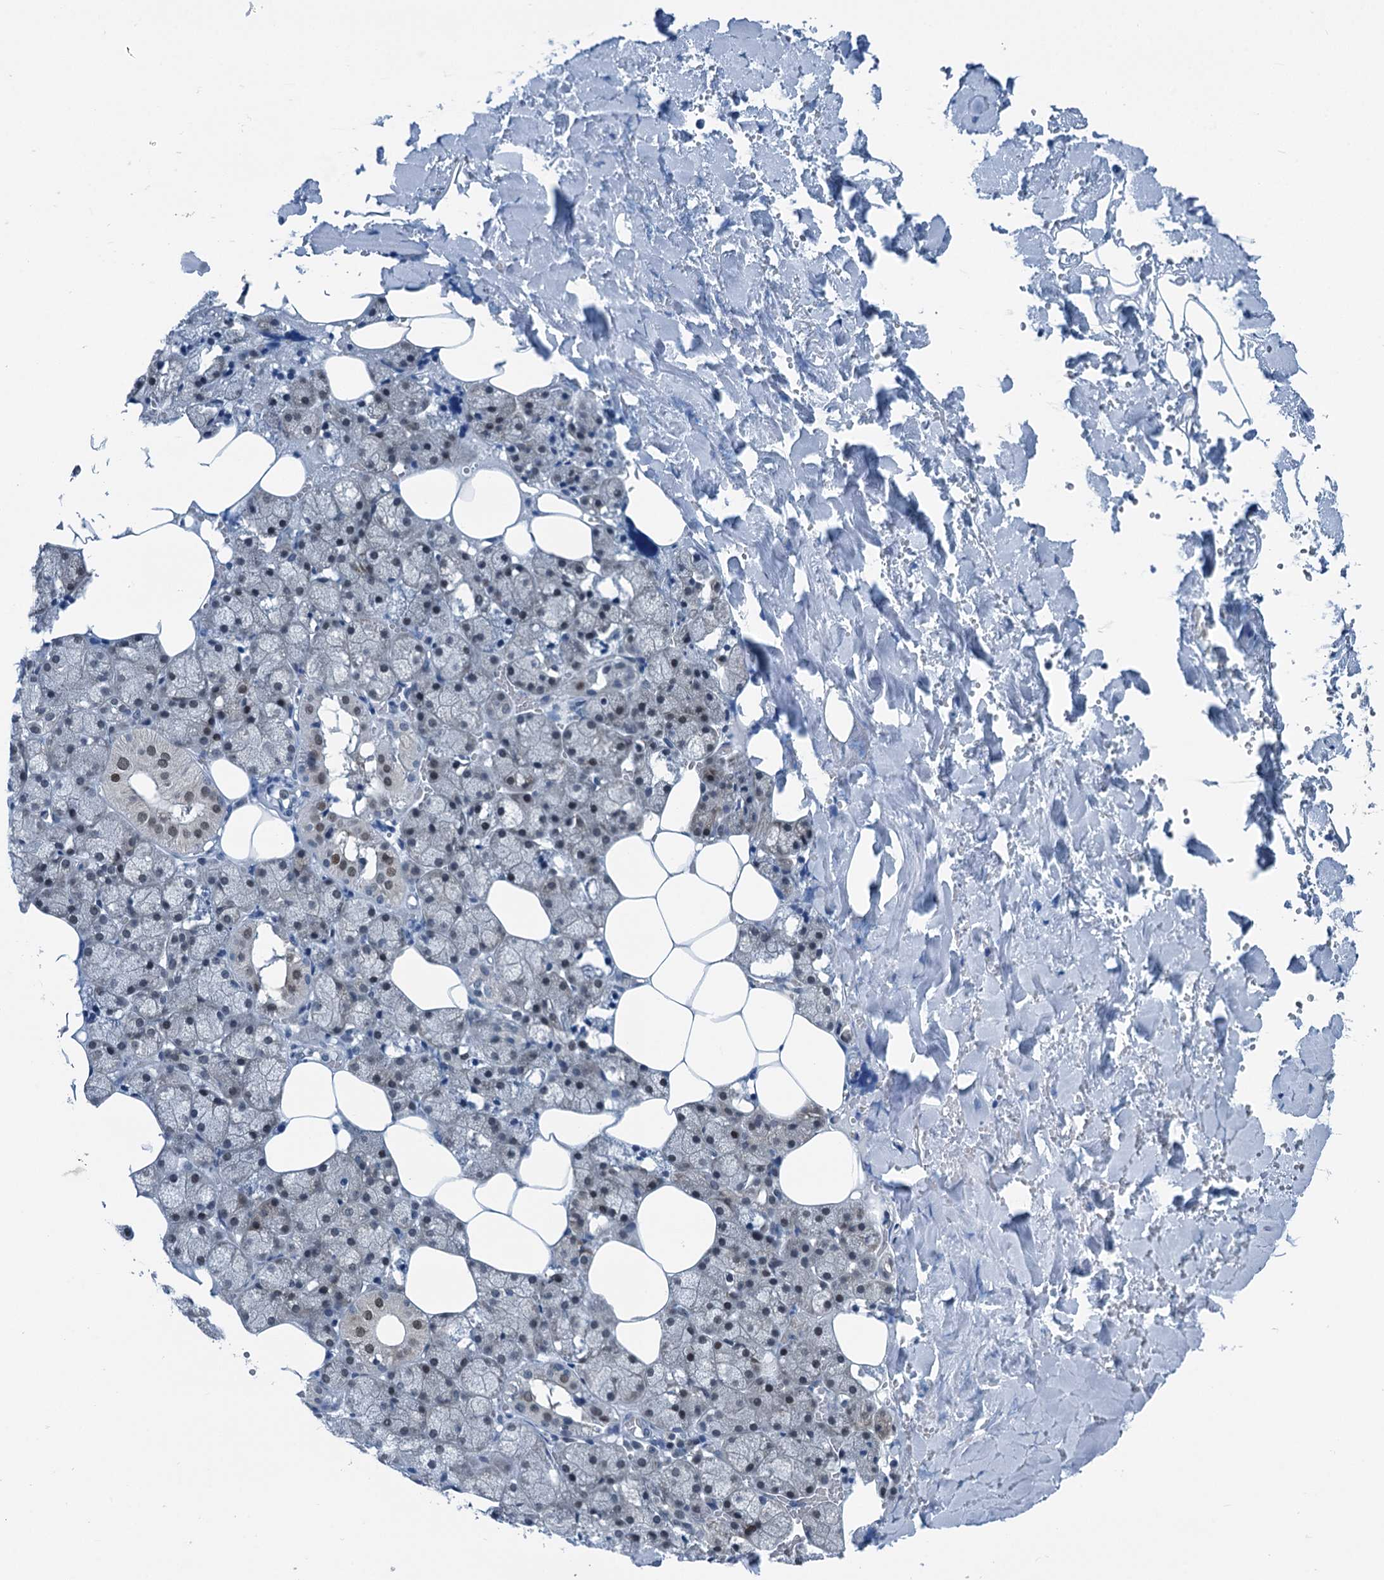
{"staining": {"intensity": "moderate", "quantity": "<25%", "location": "nuclear"}, "tissue": "salivary gland", "cell_type": "Glandular cells", "image_type": "normal", "snomed": [{"axis": "morphology", "description": "Normal tissue, NOS"}, {"axis": "topography", "description": "Salivary gland"}], "caption": "Moderate nuclear expression is appreciated in about <25% of glandular cells in benign salivary gland.", "gene": "TRPT1", "patient": {"sex": "male", "age": 62}}